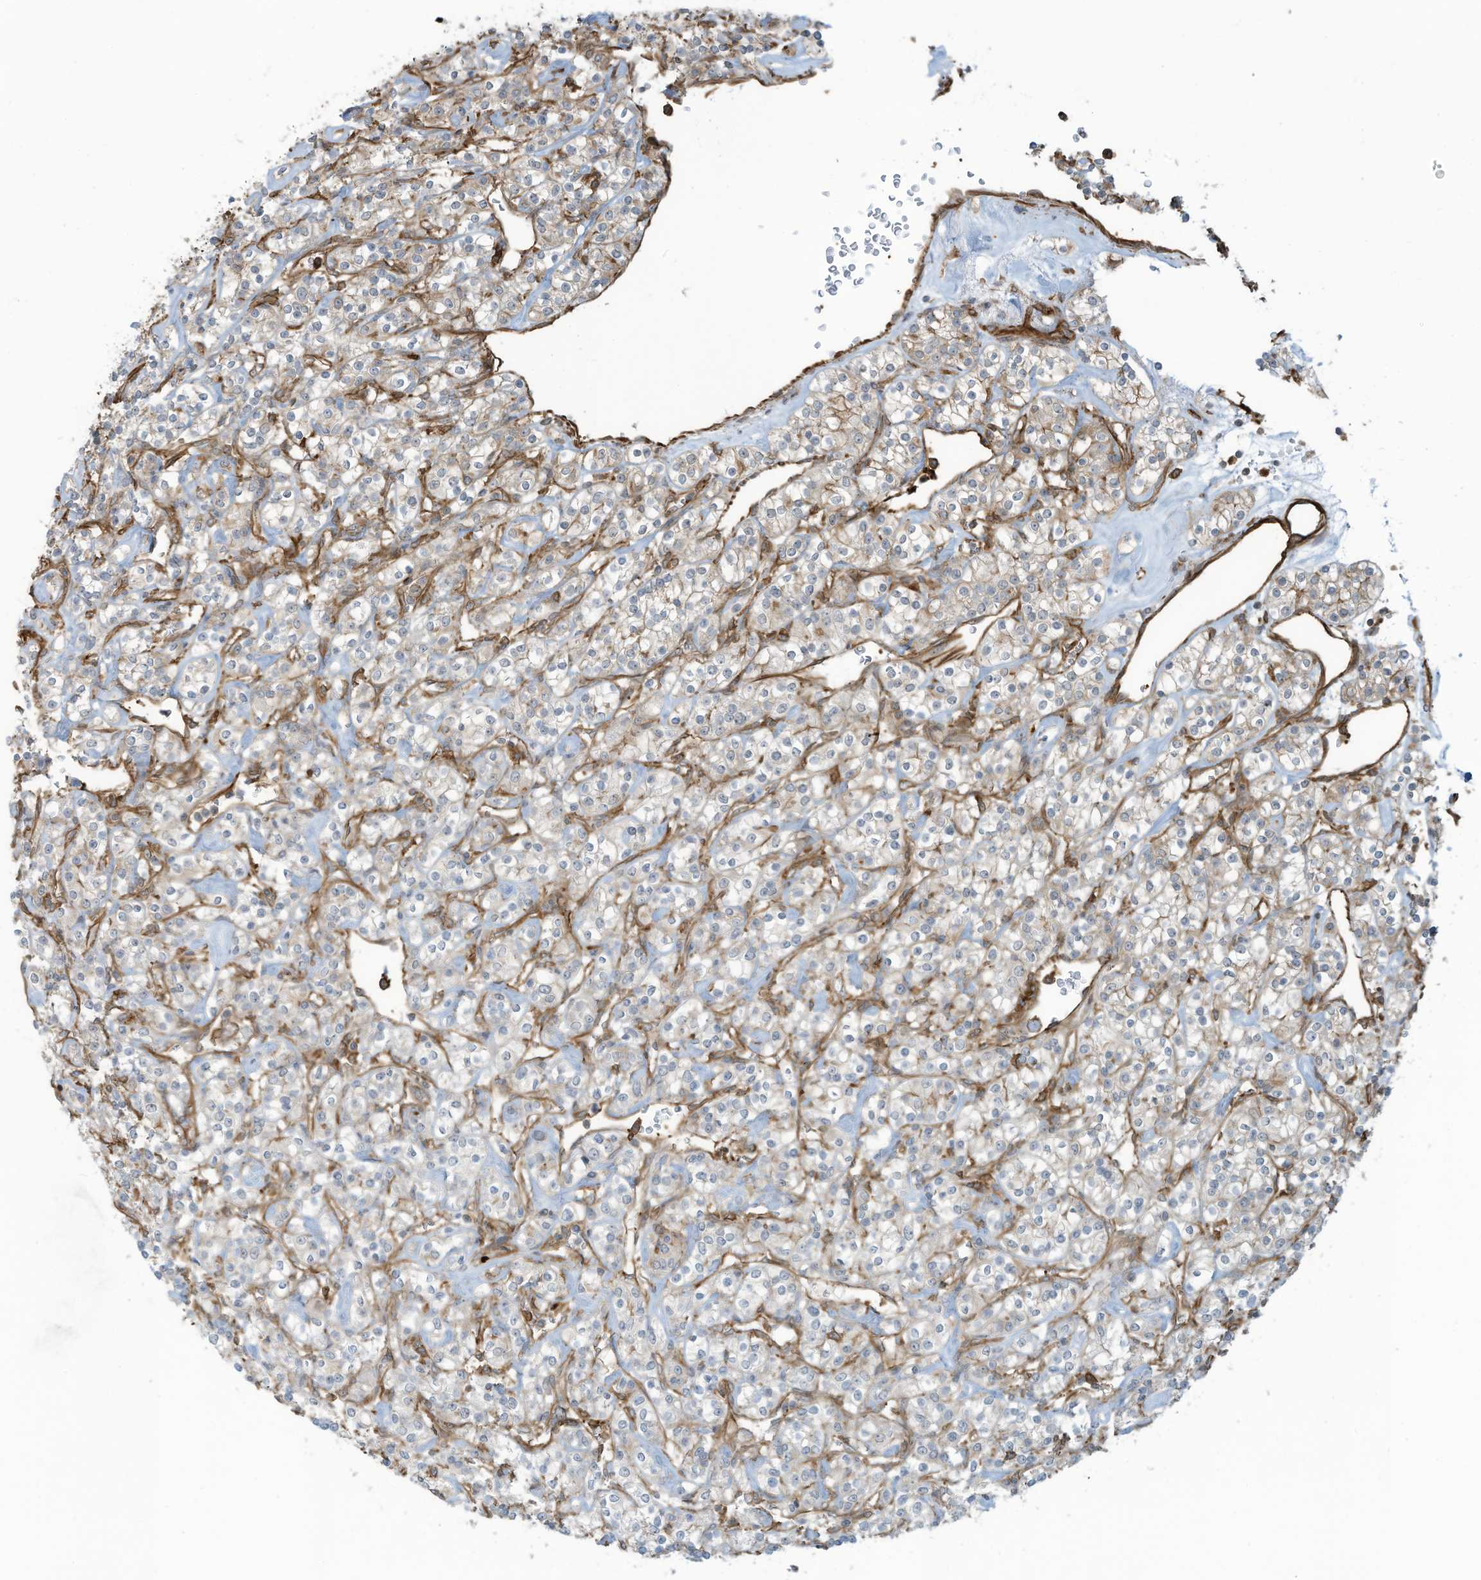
{"staining": {"intensity": "weak", "quantity": "25%-75%", "location": "cytoplasmic/membranous"}, "tissue": "renal cancer", "cell_type": "Tumor cells", "image_type": "cancer", "snomed": [{"axis": "morphology", "description": "Adenocarcinoma, NOS"}, {"axis": "topography", "description": "Kidney"}], "caption": "This photomicrograph exhibits renal adenocarcinoma stained with IHC to label a protein in brown. The cytoplasmic/membranous of tumor cells show weak positivity for the protein. Nuclei are counter-stained blue.", "gene": "SLC9A2", "patient": {"sex": "male", "age": 77}}